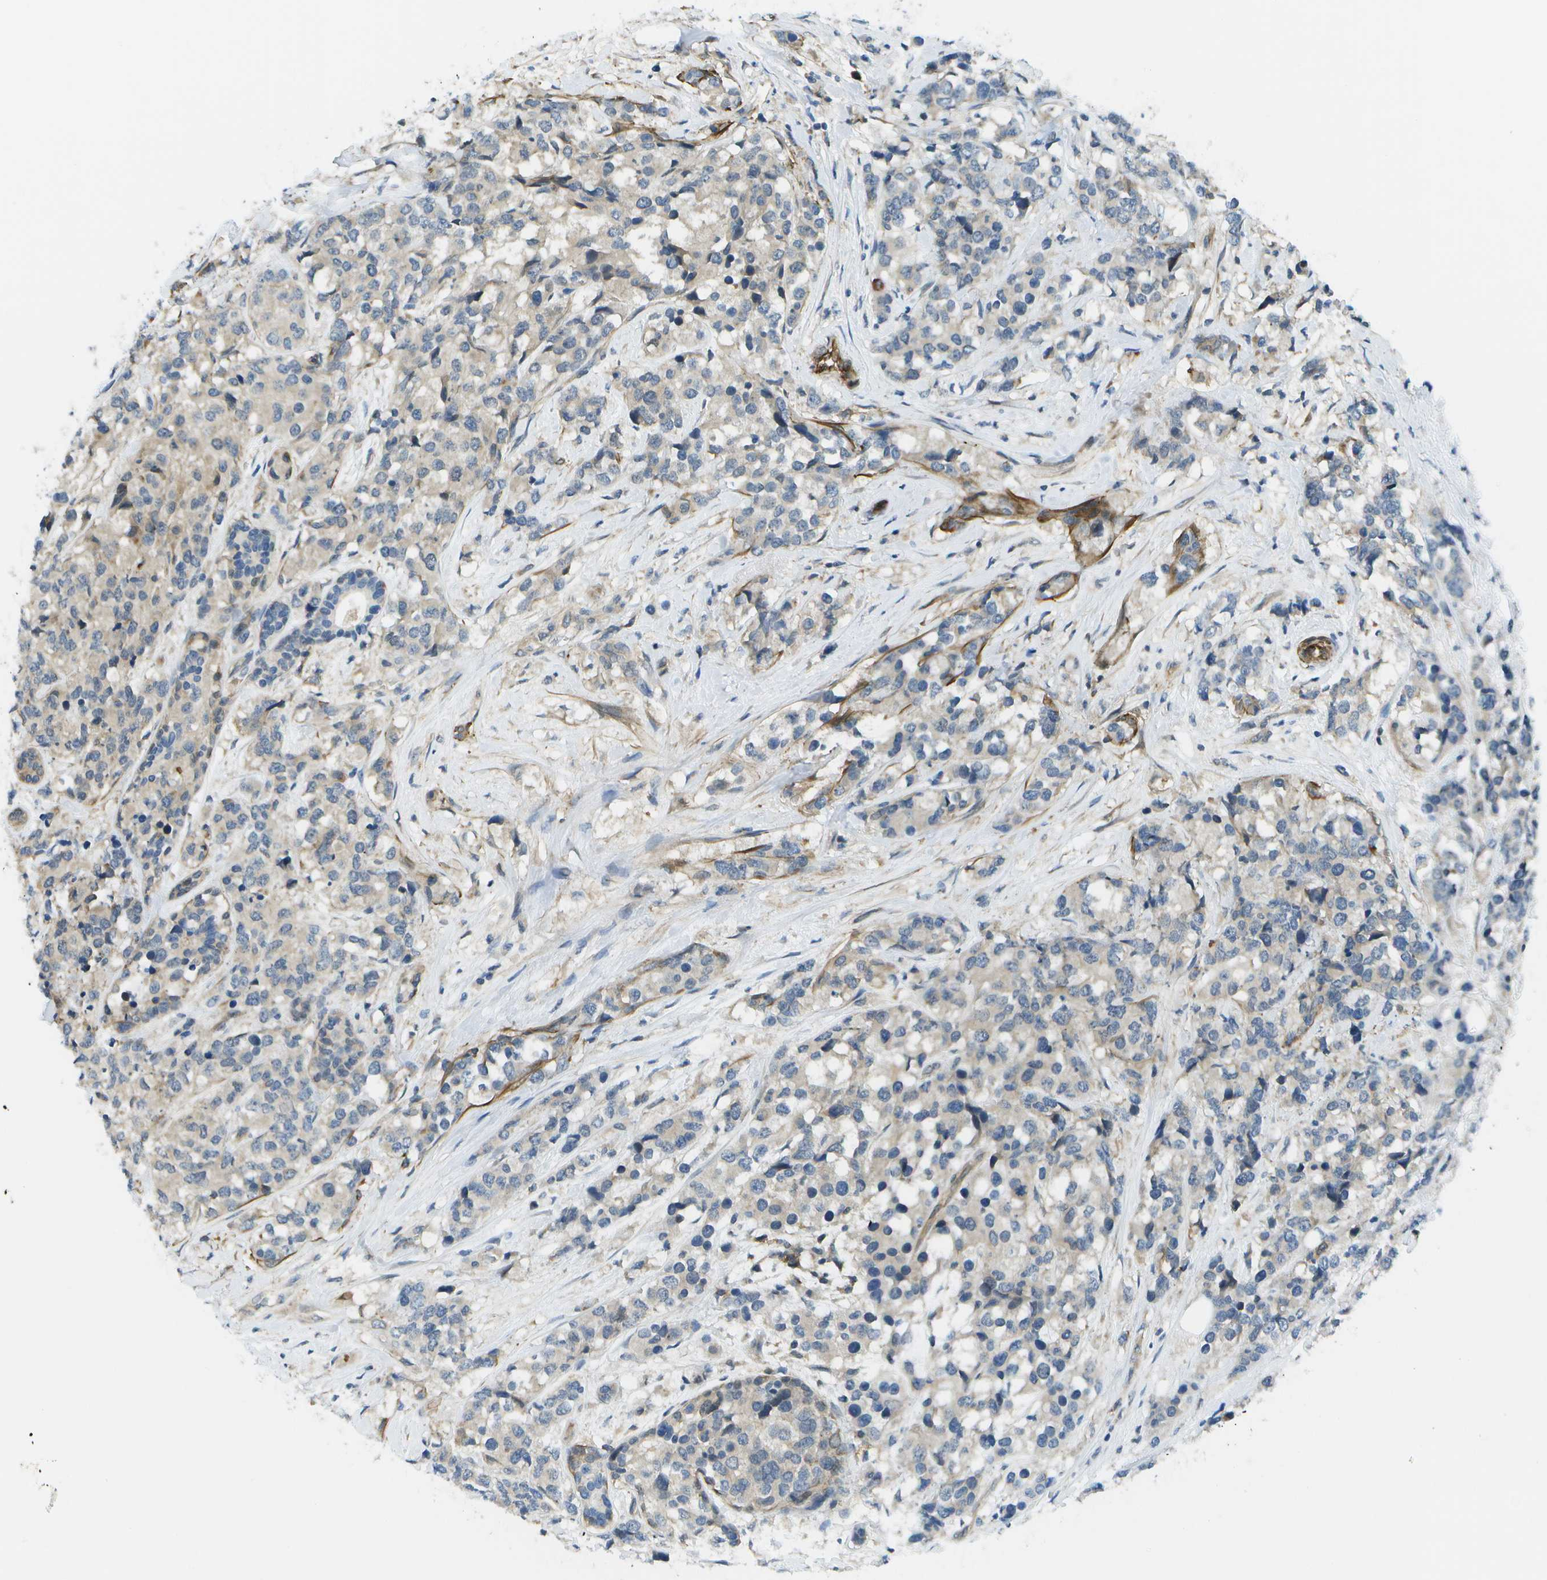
{"staining": {"intensity": "weak", "quantity": "25%-75%", "location": "cytoplasmic/membranous"}, "tissue": "breast cancer", "cell_type": "Tumor cells", "image_type": "cancer", "snomed": [{"axis": "morphology", "description": "Lobular carcinoma"}, {"axis": "topography", "description": "Breast"}], "caption": "IHC photomicrograph of lobular carcinoma (breast) stained for a protein (brown), which demonstrates low levels of weak cytoplasmic/membranous staining in about 25%-75% of tumor cells.", "gene": "KIAA0040", "patient": {"sex": "female", "age": 59}}